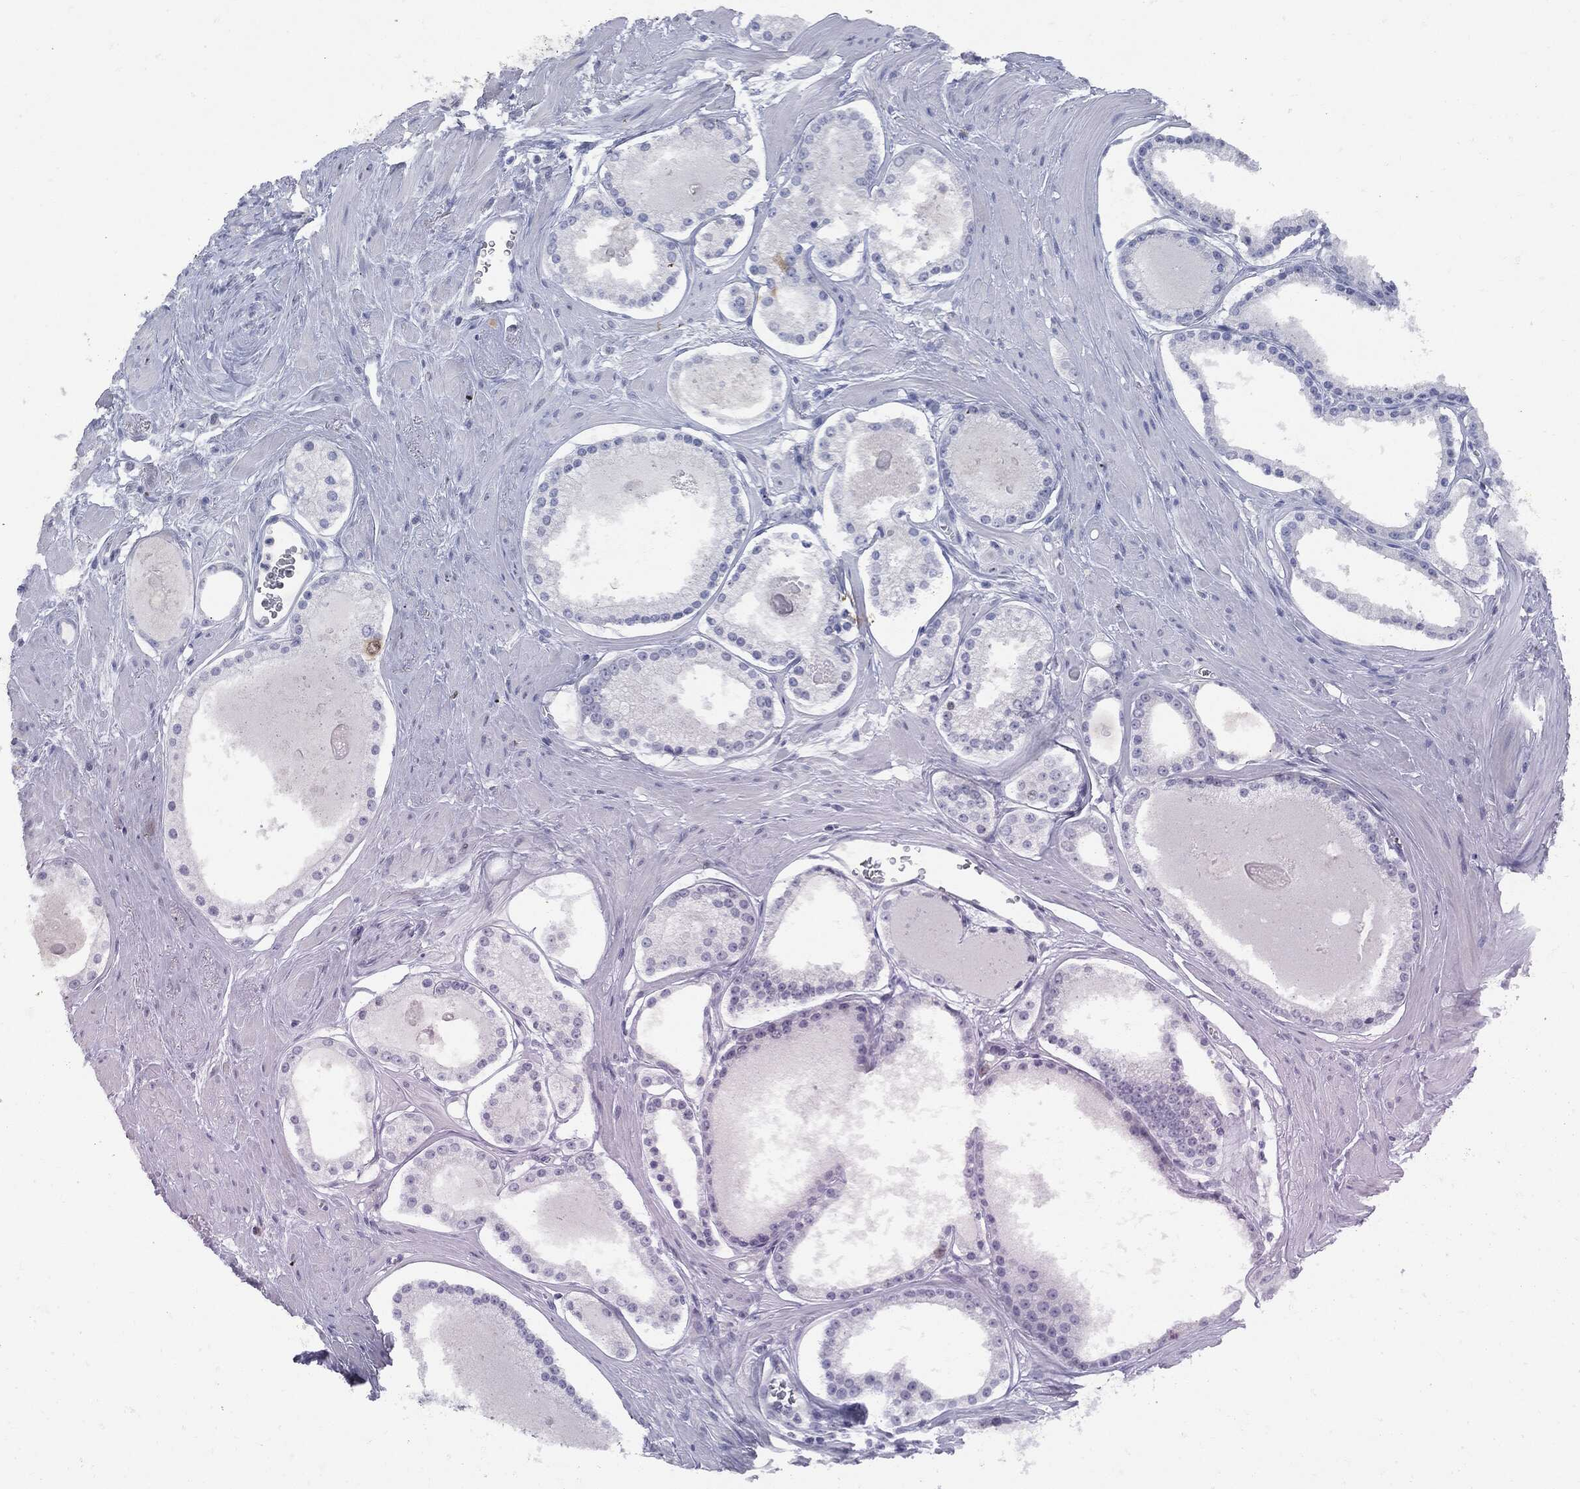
{"staining": {"intensity": "moderate", "quantity": "<25%", "location": "cytoplasmic/membranous"}, "tissue": "prostate cancer", "cell_type": "Tumor cells", "image_type": "cancer", "snomed": [{"axis": "morphology", "description": "Adenocarcinoma, NOS"}, {"axis": "topography", "description": "Prostate"}], "caption": "This micrograph shows prostate adenocarcinoma stained with immunohistochemistry (IHC) to label a protein in brown. The cytoplasmic/membranous of tumor cells show moderate positivity for the protein. Nuclei are counter-stained blue.", "gene": "UBE2C", "patient": {"sex": "male", "age": 61}}